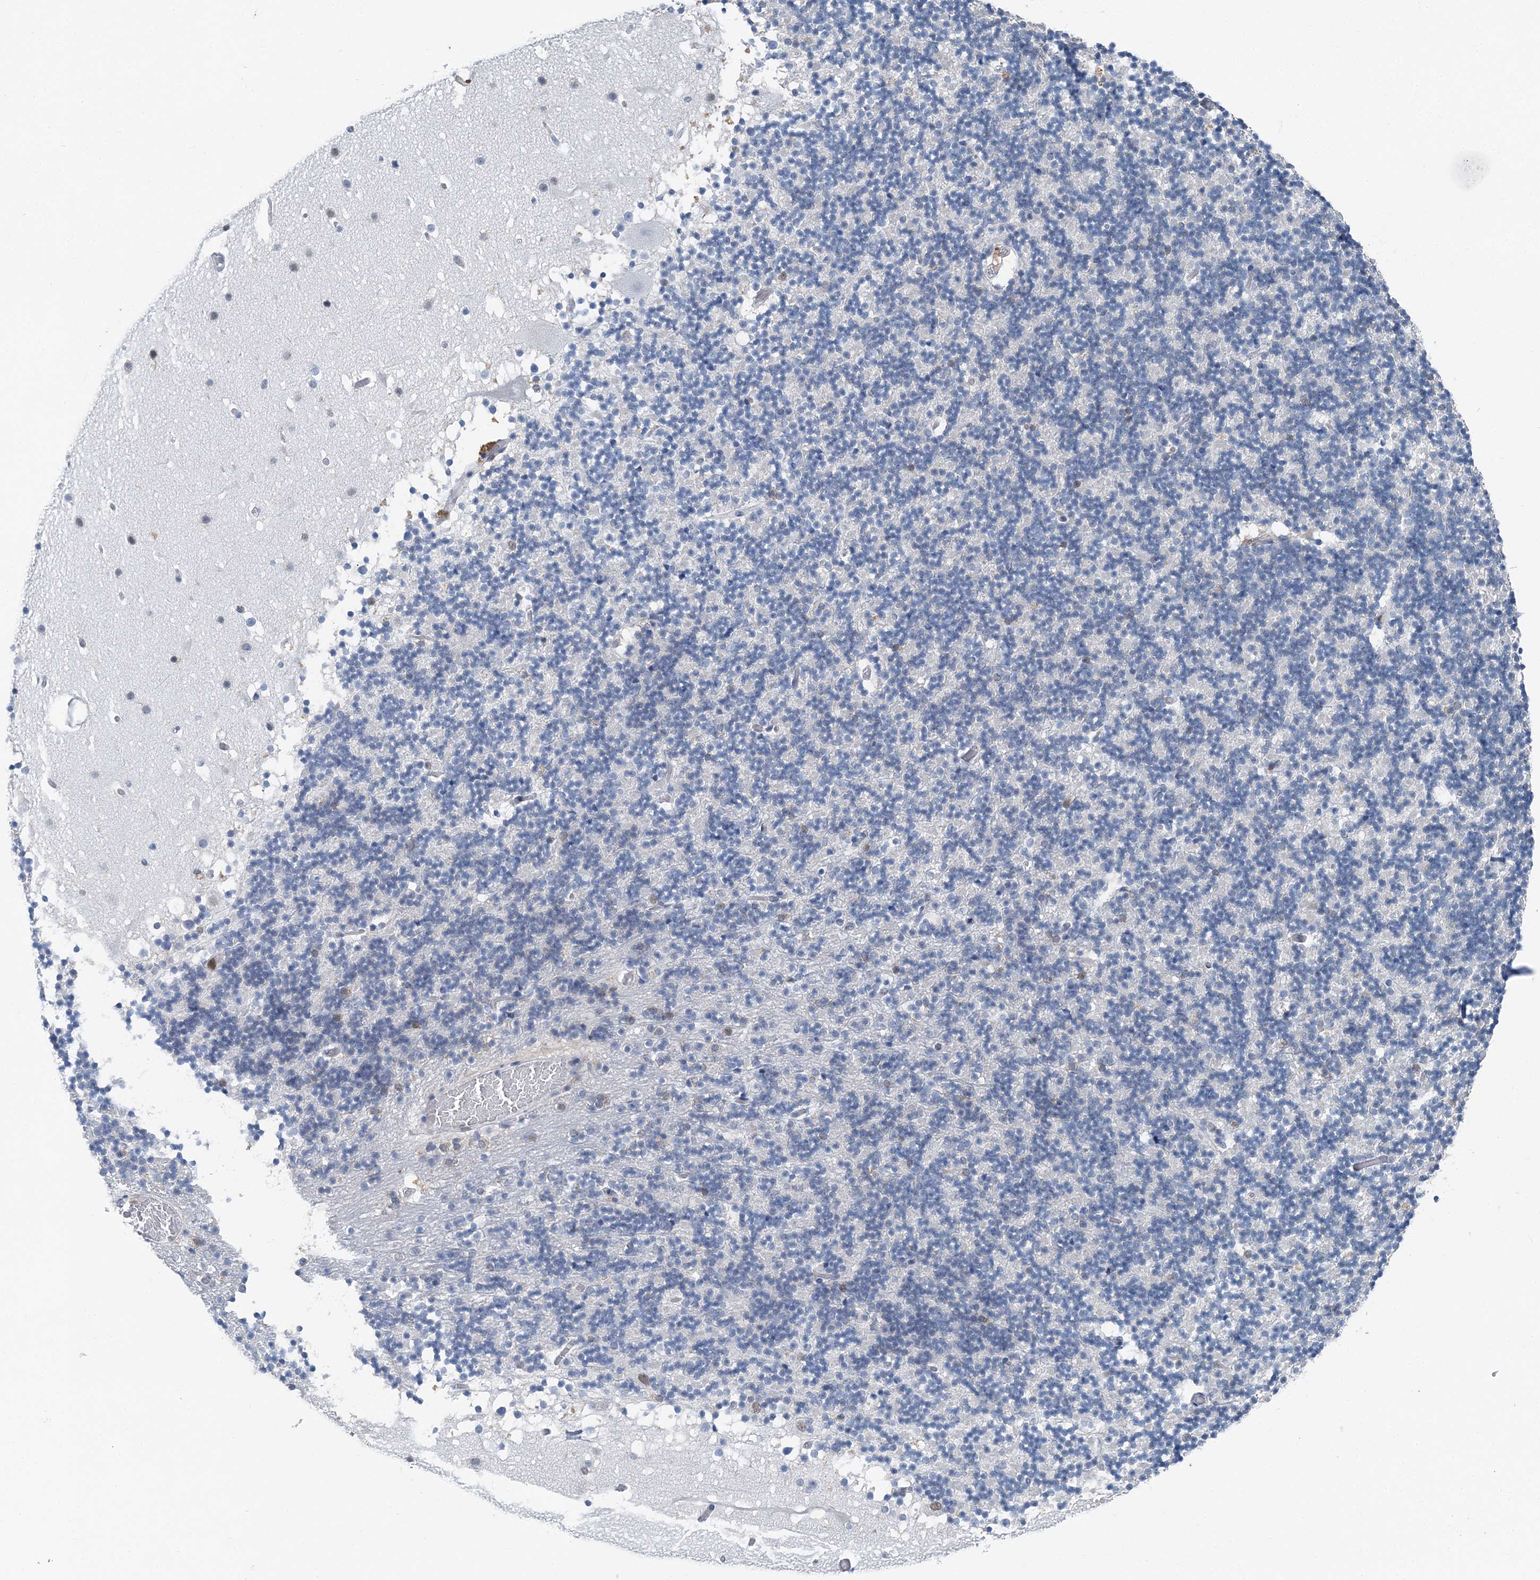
{"staining": {"intensity": "negative", "quantity": "none", "location": "none"}, "tissue": "cerebellum", "cell_type": "Cells in granular layer", "image_type": "normal", "snomed": [{"axis": "morphology", "description": "Normal tissue, NOS"}, {"axis": "topography", "description": "Cerebellum"}], "caption": "Cerebellum stained for a protein using IHC demonstrates no staining cells in granular layer.", "gene": "HAT1", "patient": {"sex": "male", "age": 57}}